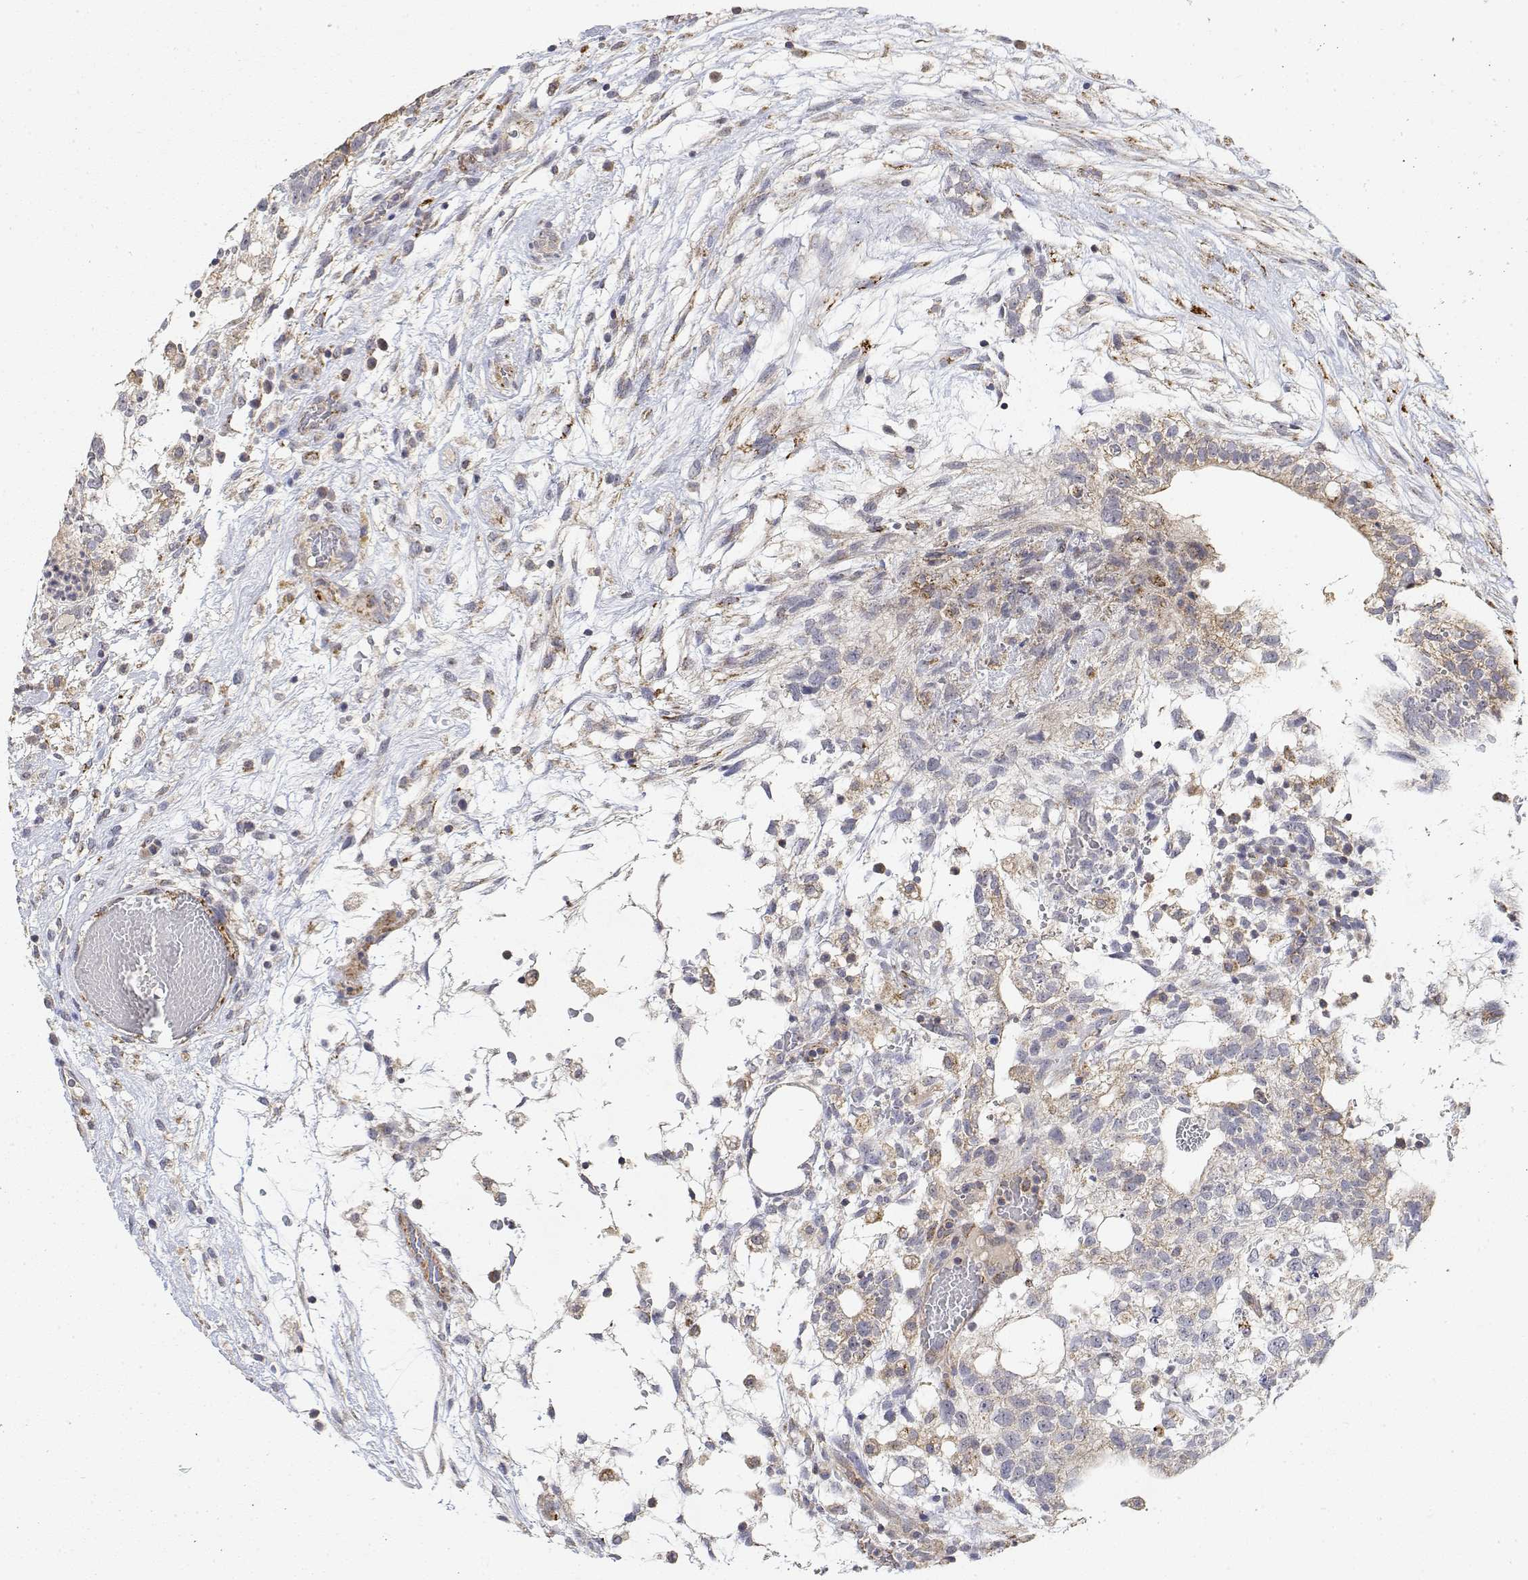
{"staining": {"intensity": "weak", "quantity": "25%-75%", "location": "cytoplasmic/membranous"}, "tissue": "testis cancer", "cell_type": "Tumor cells", "image_type": "cancer", "snomed": [{"axis": "morphology", "description": "Carcinoma, Embryonal, NOS"}, {"axis": "topography", "description": "Testis"}], "caption": "Protein analysis of testis cancer tissue exhibits weak cytoplasmic/membranous staining in approximately 25%-75% of tumor cells.", "gene": "LONRF3", "patient": {"sex": "male", "age": 32}}